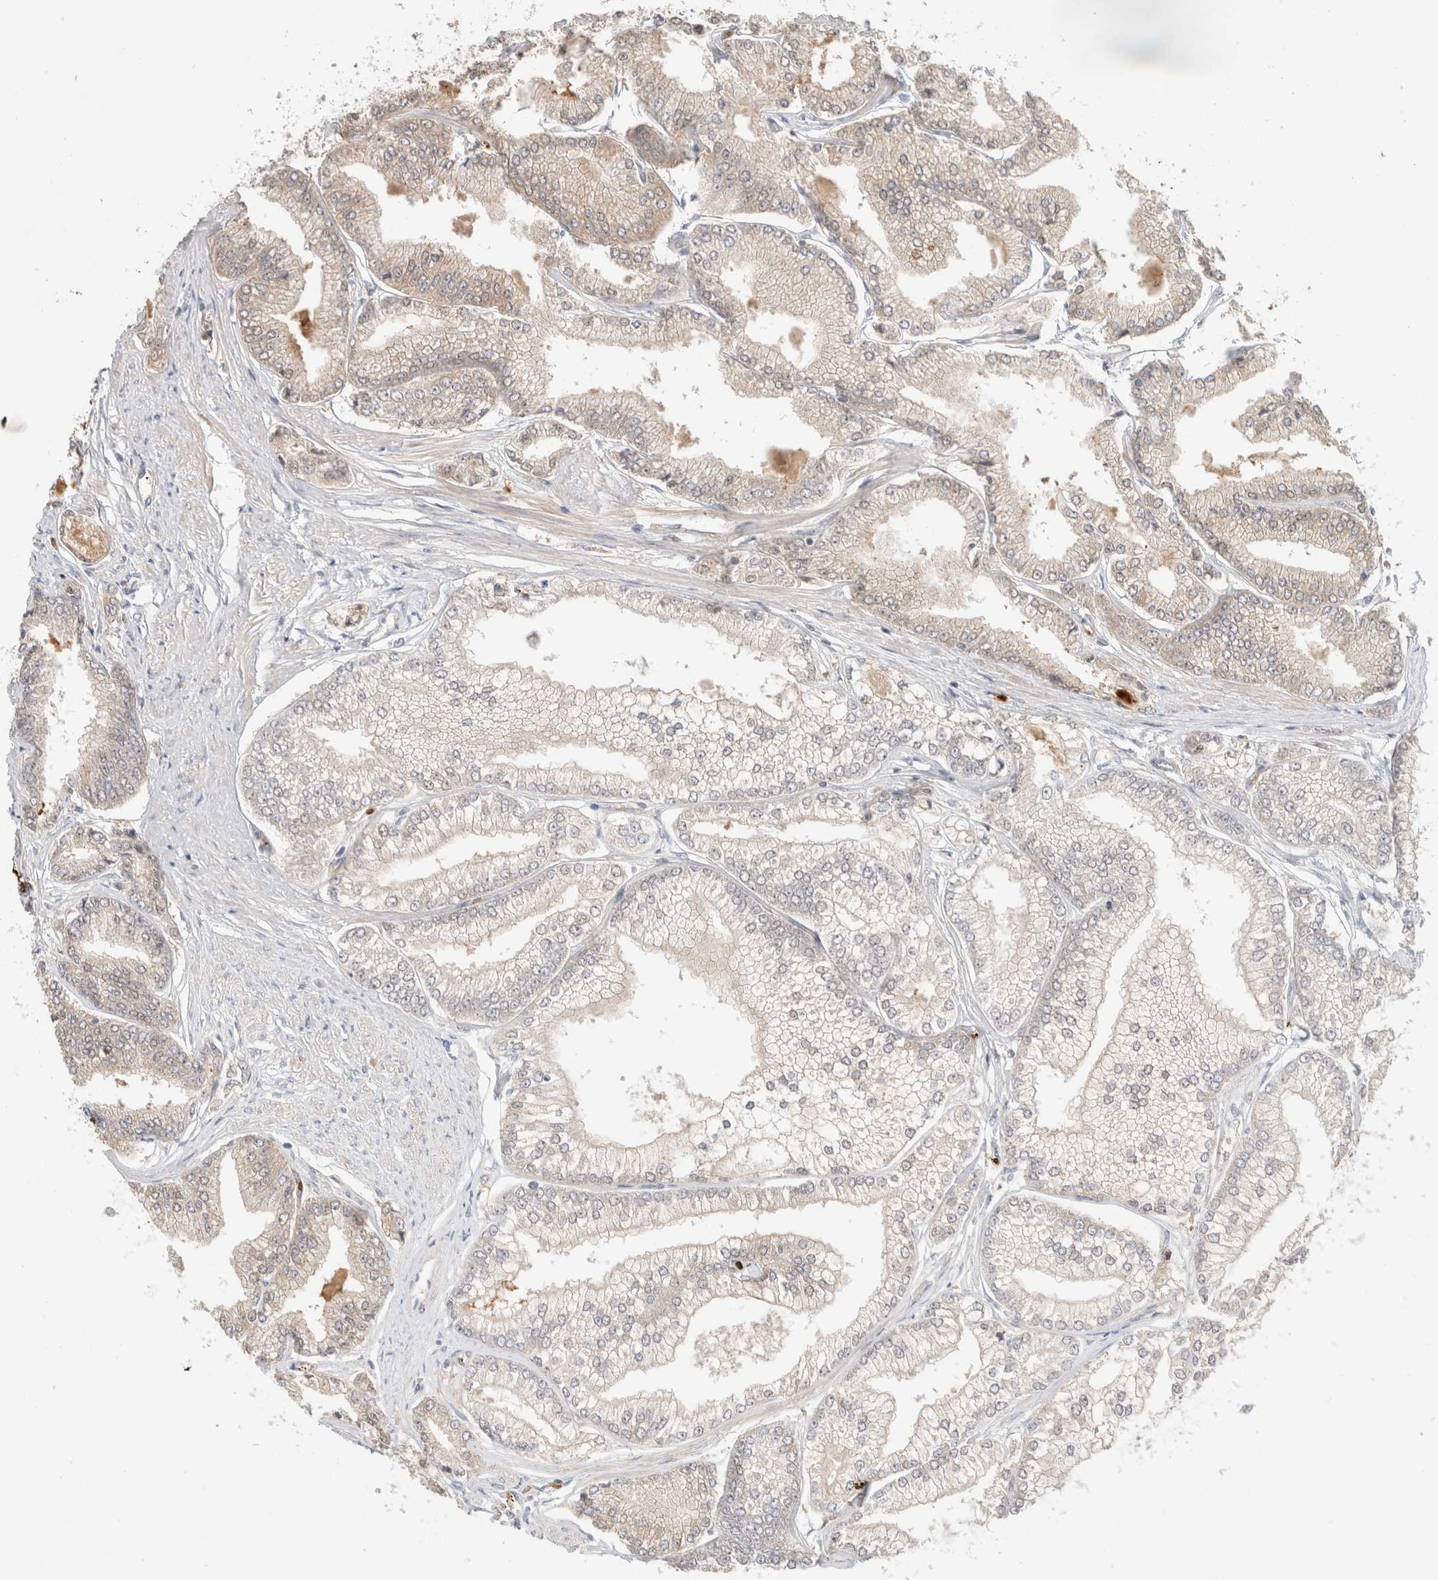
{"staining": {"intensity": "weak", "quantity": "25%-75%", "location": "cytoplasmic/membranous"}, "tissue": "prostate cancer", "cell_type": "Tumor cells", "image_type": "cancer", "snomed": [{"axis": "morphology", "description": "Adenocarcinoma, Low grade"}, {"axis": "topography", "description": "Prostate"}], "caption": "Protein expression analysis of human prostate adenocarcinoma (low-grade) reveals weak cytoplasmic/membranous expression in about 25%-75% of tumor cells.", "gene": "MST1", "patient": {"sex": "male", "age": 52}}